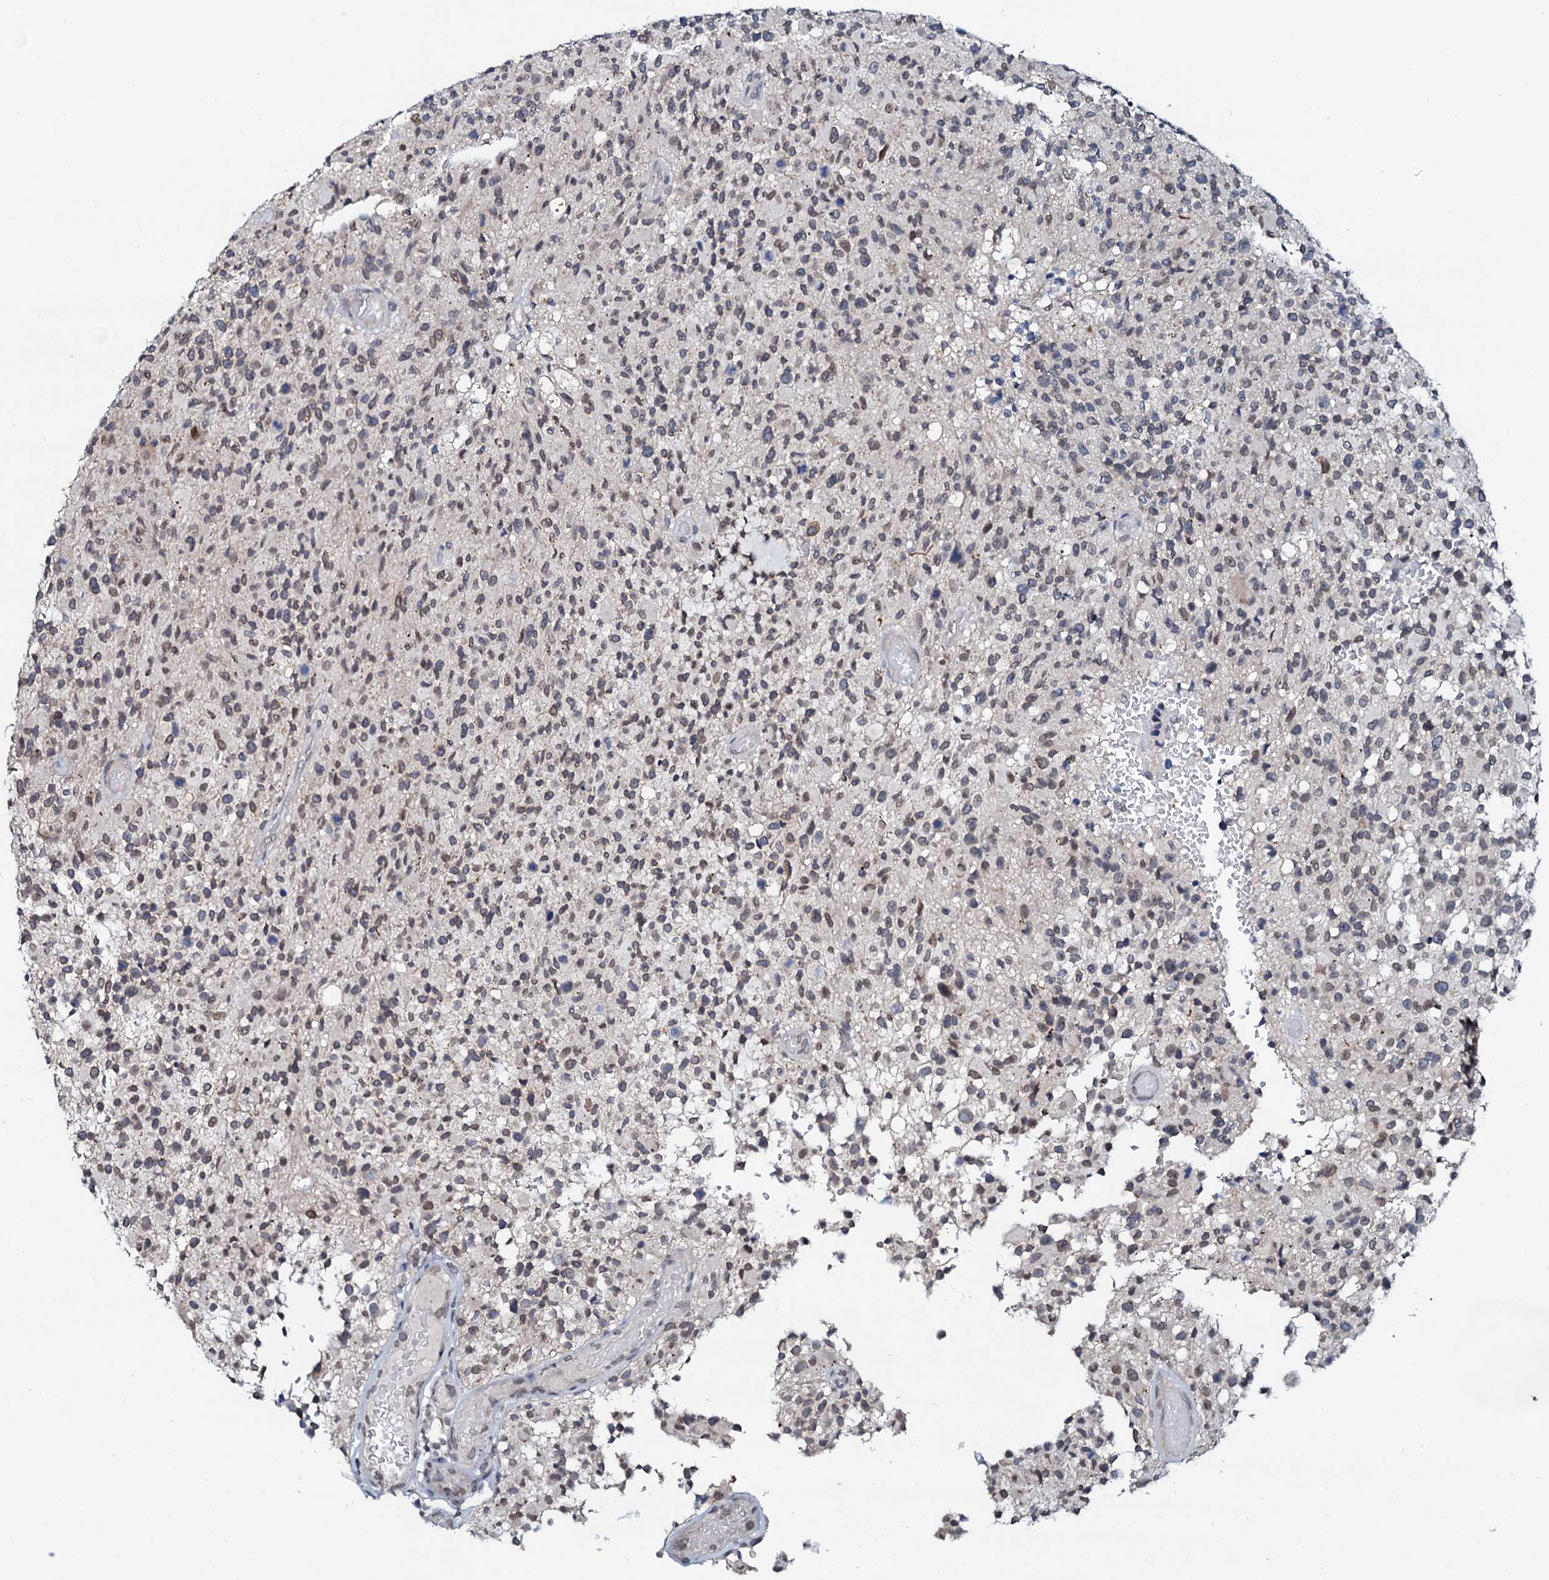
{"staining": {"intensity": "weak", "quantity": "<25%", "location": "nuclear"}, "tissue": "glioma", "cell_type": "Tumor cells", "image_type": "cancer", "snomed": [{"axis": "morphology", "description": "Glioma, malignant, High grade"}, {"axis": "morphology", "description": "Glioblastoma, NOS"}, {"axis": "topography", "description": "Brain"}], "caption": "This is an immunohistochemistry (IHC) micrograph of human glioma. There is no staining in tumor cells.", "gene": "SNTA1", "patient": {"sex": "male", "age": 60}}